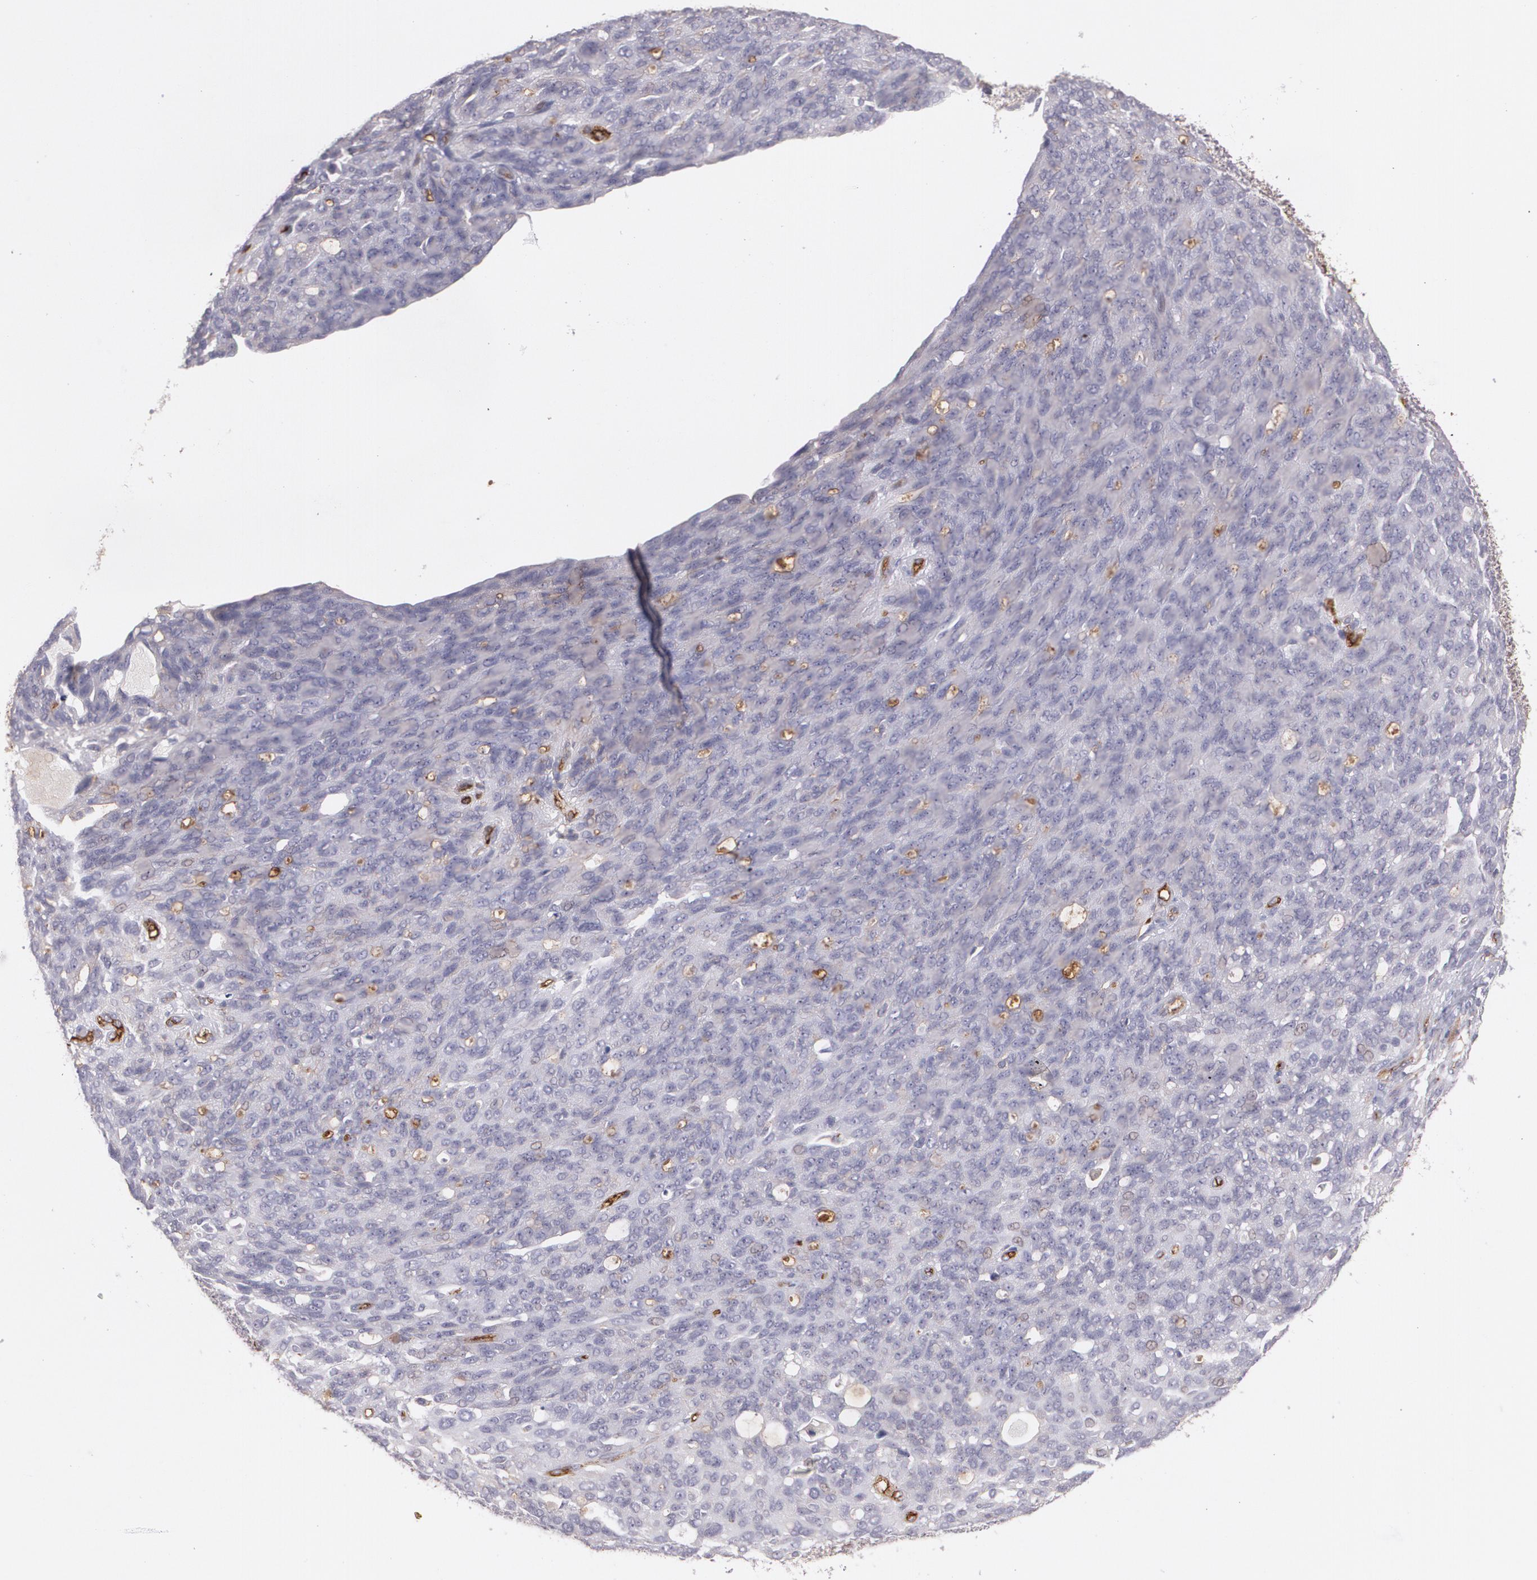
{"staining": {"intensity": "negative", "quantity": "none", "location": "none"}, "tissue": "ovarian cancer", "cell_type": "Tumor cells", "image_type": "cancer", "snomed": [{"axis": "morphology", "description": "Carcinoma, endometroid"}, {"axis": "topography", "description": "Ovary"}], "caption": "Endometroid carcinoma (ovarian) was stained to show a protein in brown. There is no significant expression in tumor cells.", "gene": "ACE", "patient": {"sex": "female", "age": 60}}